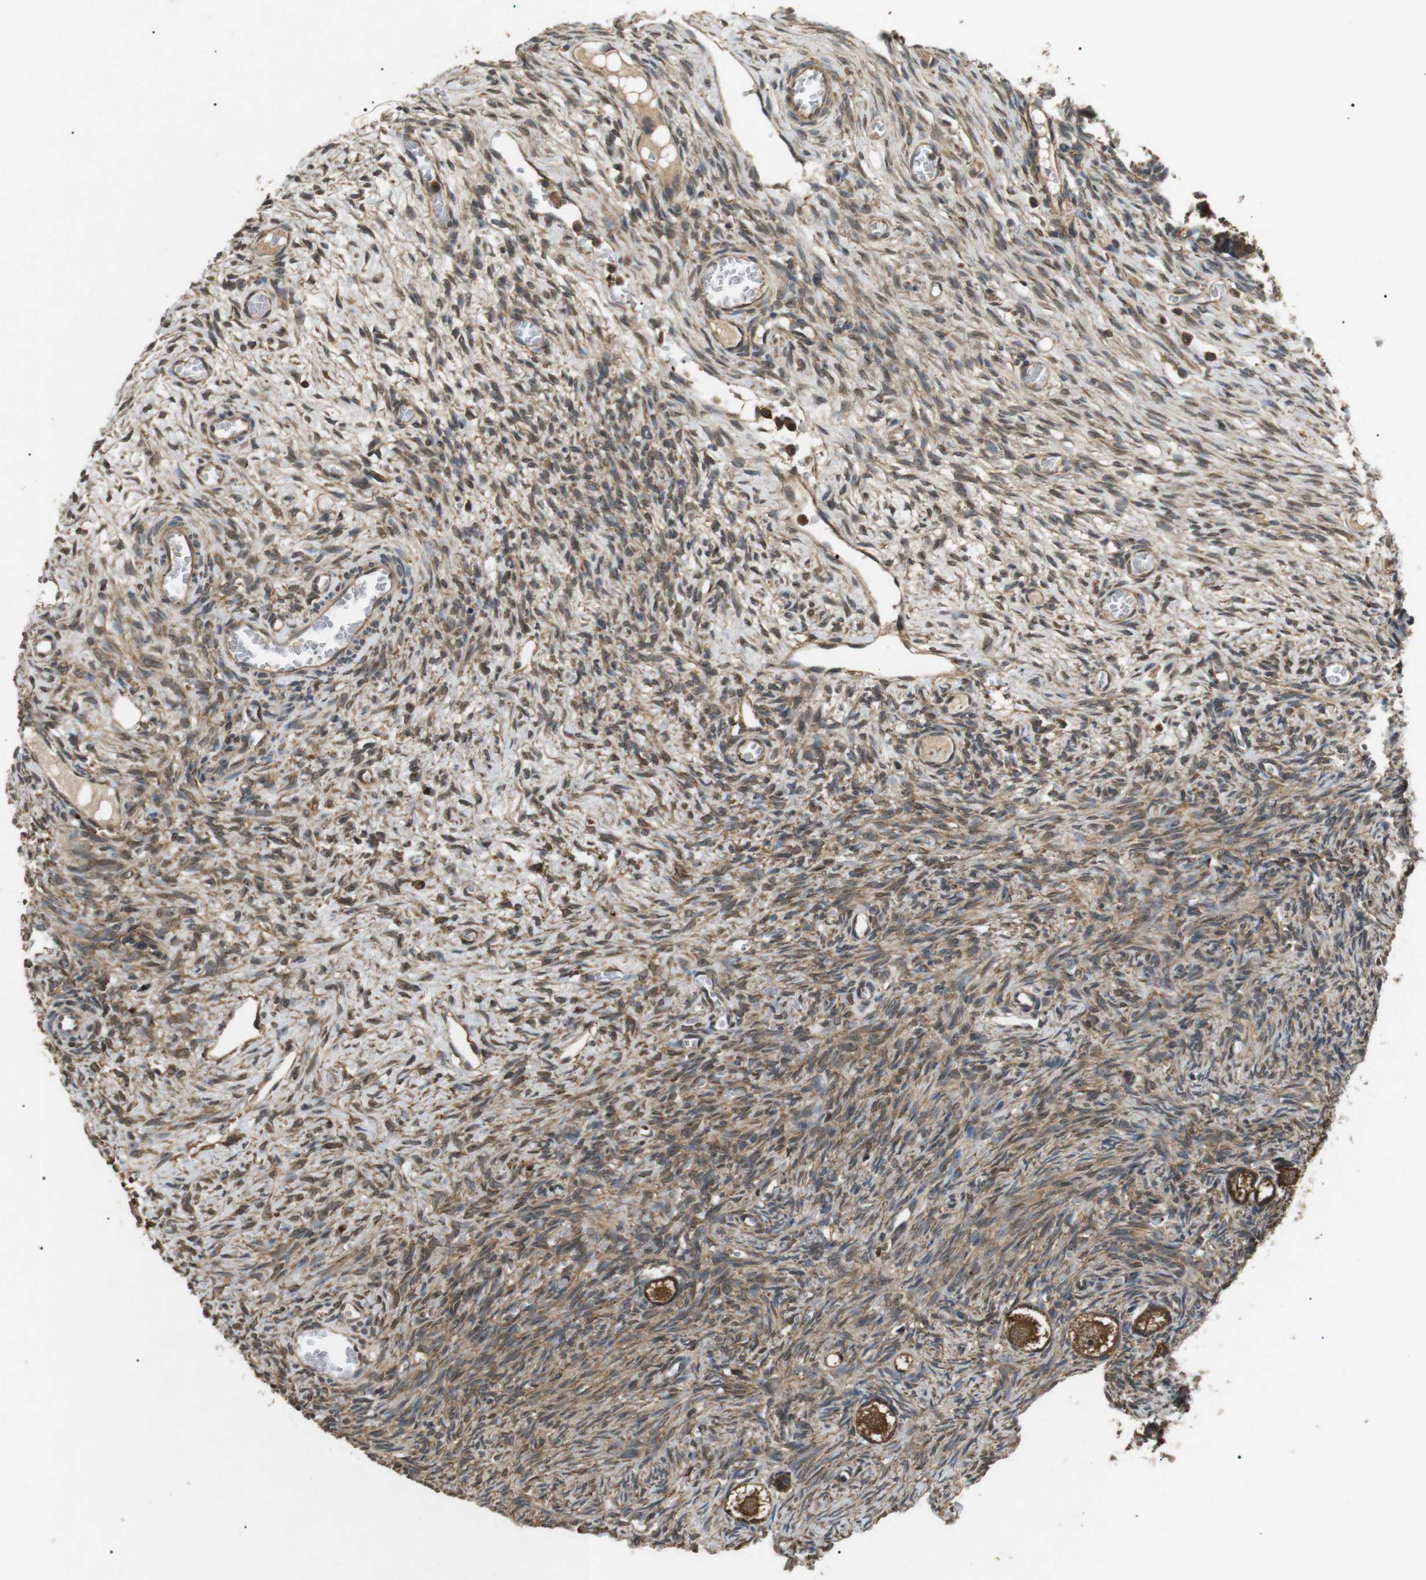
{"staining": {"intensity": "strong", "quantity": ">75%", "location": "cytoplasmic/membranous"}, "tissue": "ovary", "cell_type": "Follicle cells", "image_type": "normal", "snomed": [{"axis": "morphology", "description": "Normal tissue, NOS"}, {"axis": "topography", "description": "Ovary"}], "caption": "Protein expression analysis of unremarkable ovary demonstrates strong cytoplasmic/membranous expression in about >75% of follicle cells.", "gene": "TBC1D15", "patient": {"sex": "female", "age": 27}}